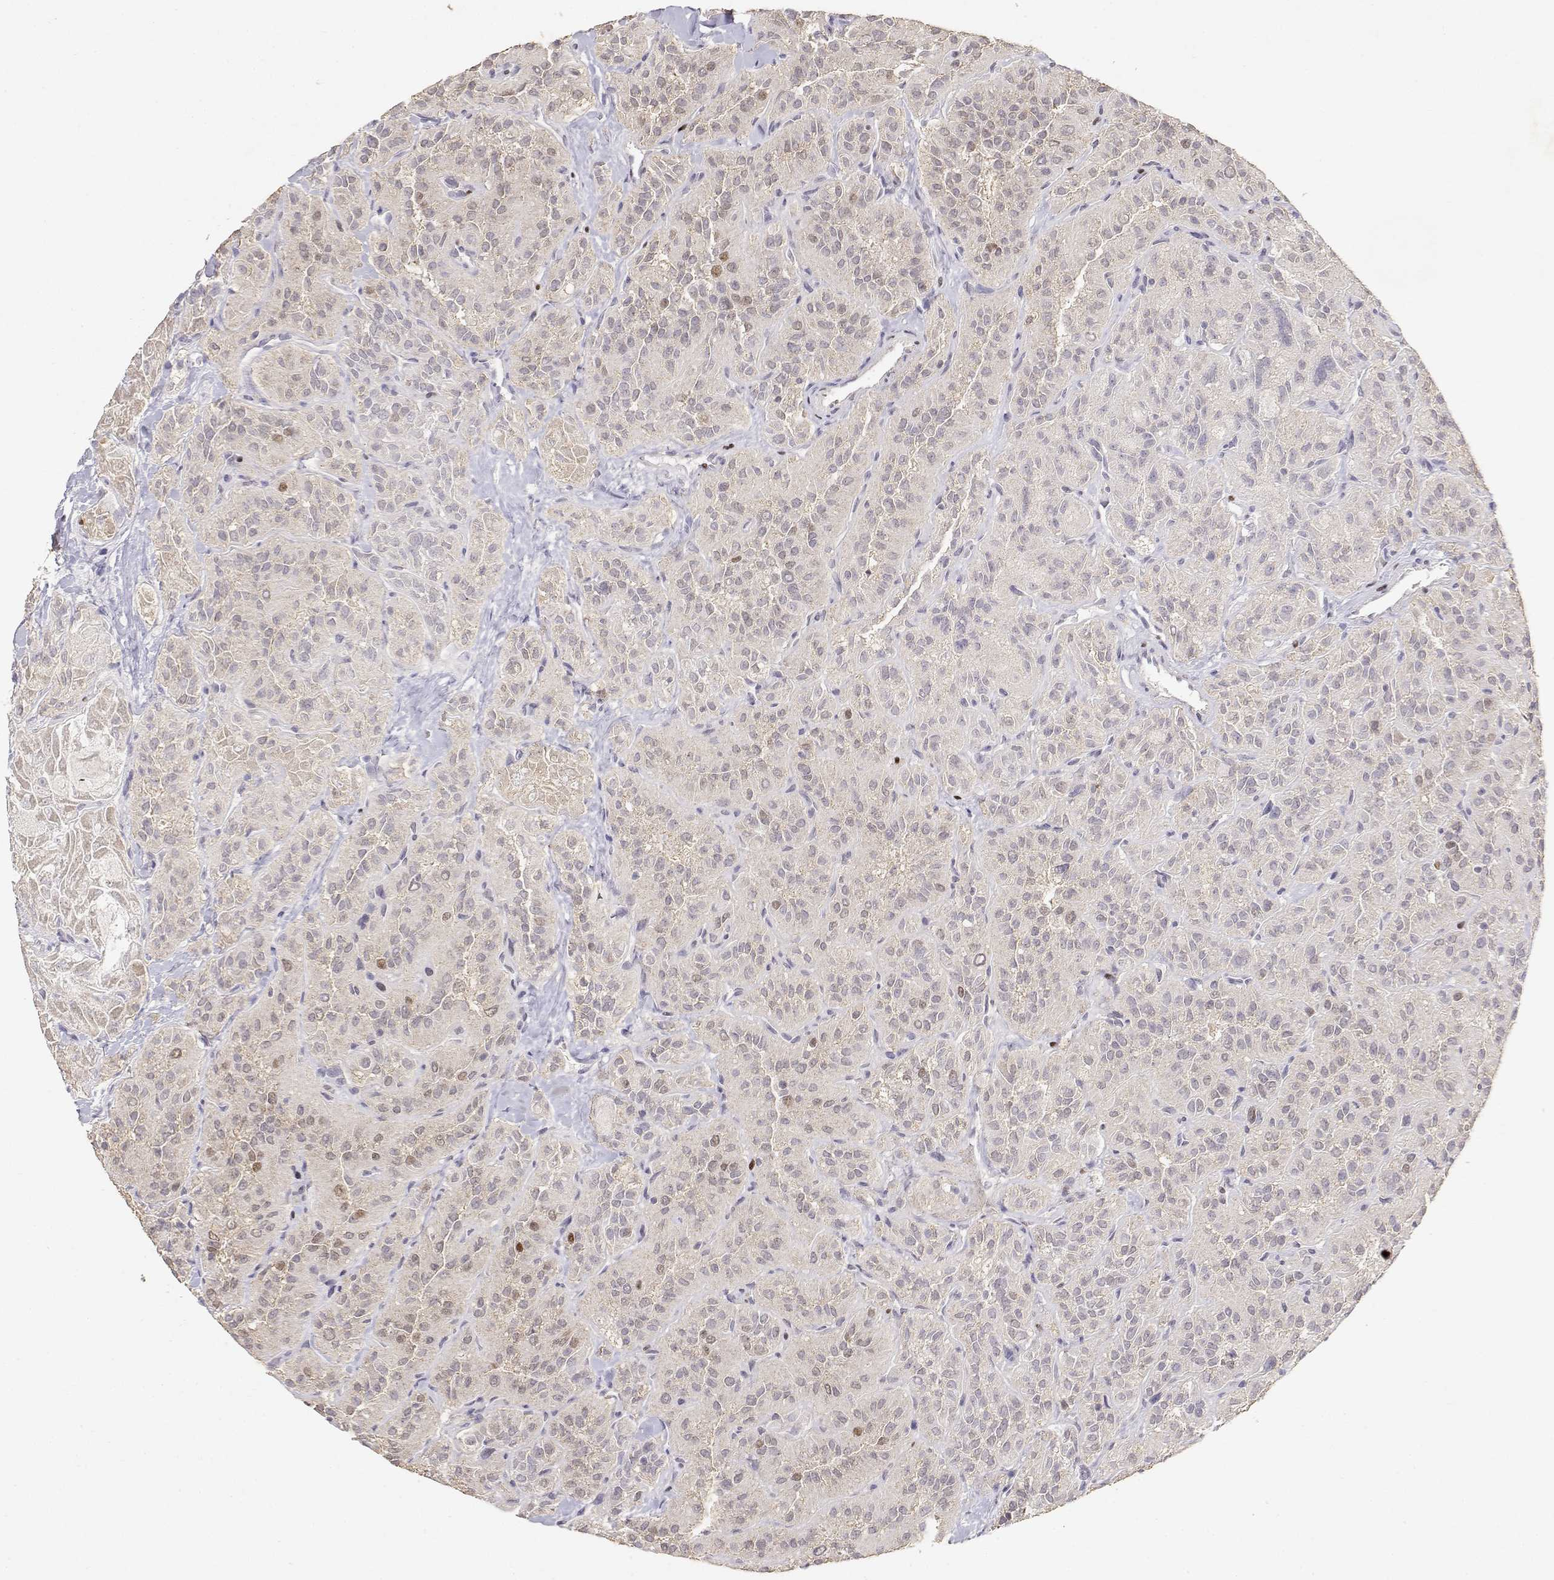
{"staining": {"intensity": "negative", "quantity": "none", "location": "none"}, "tissue": "thyroid cancer", "cell_type": "Tumor cells", "image_type": "cancer", "snomed": [{"axis": "morphology", "description": "Papillary adenocarcinoma, NOS"}, {"axis": "topography", "description": "Thyroid gland"}], "caption": "Thyroid cancer was stained to show a protein in brown. There is no significant expression in tumor cells. (DAB (3,3'-diaminobenzidine) immunohistochemistry, high magnification).", "gene": "RSF1", "patient": {"sex": "female", "age": 45}}